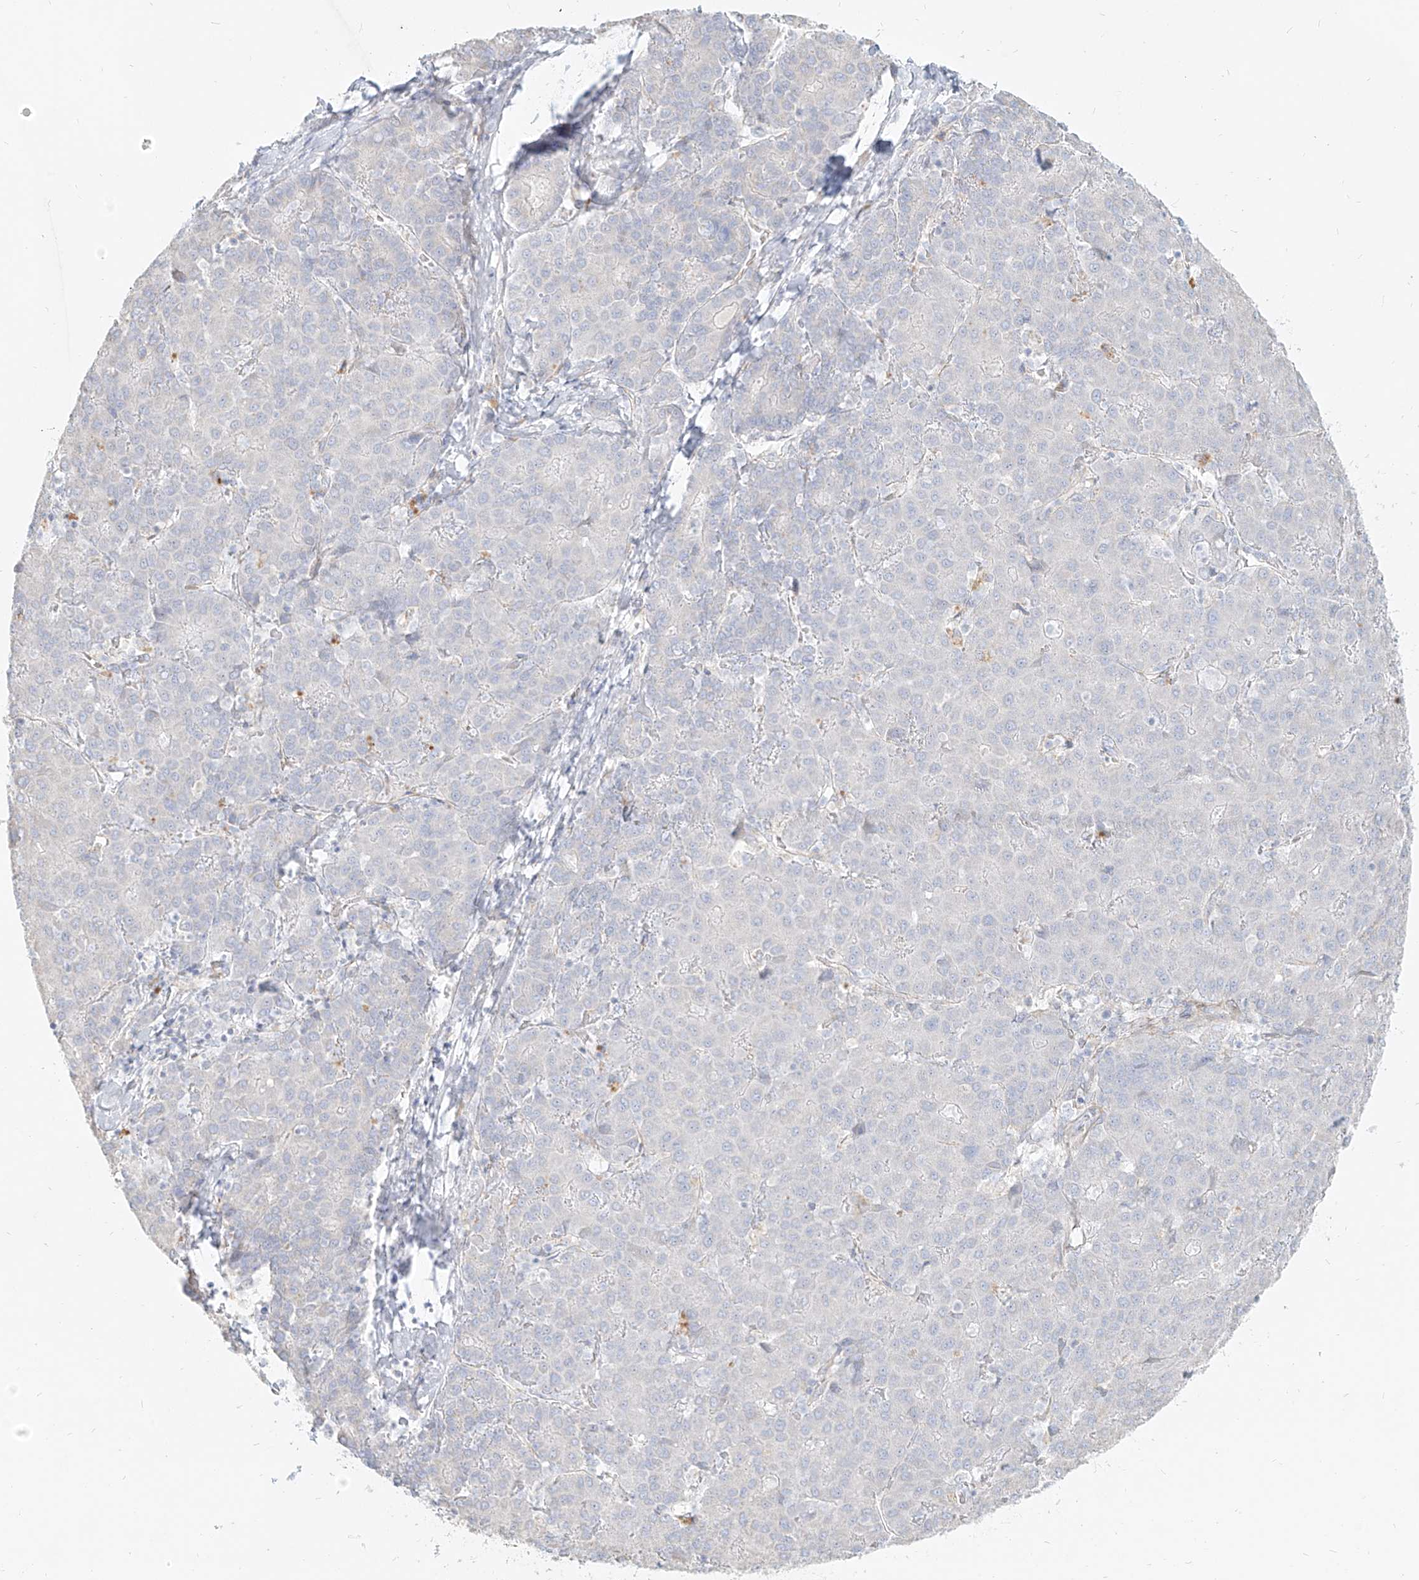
{"staining": {"intensity": "negative", "quantity": "none", "location": "none"}, "tissue": "liver cancer", "cell_type": "Tumor cells", "image_type": "cancer", "snomed": [{"axis": "morphology", "description": "Carcinoma, Hepatocellular, NOS"}, {"axis": "topography", "description": "Liver"}], "caption": "An image of liver cancer (hepatocellular carcinoma) stained for a protein demonstrates no brown staining in tumor cells.", "gene": "ITPKB", "patient": {"sex": "male", "age": 65}}